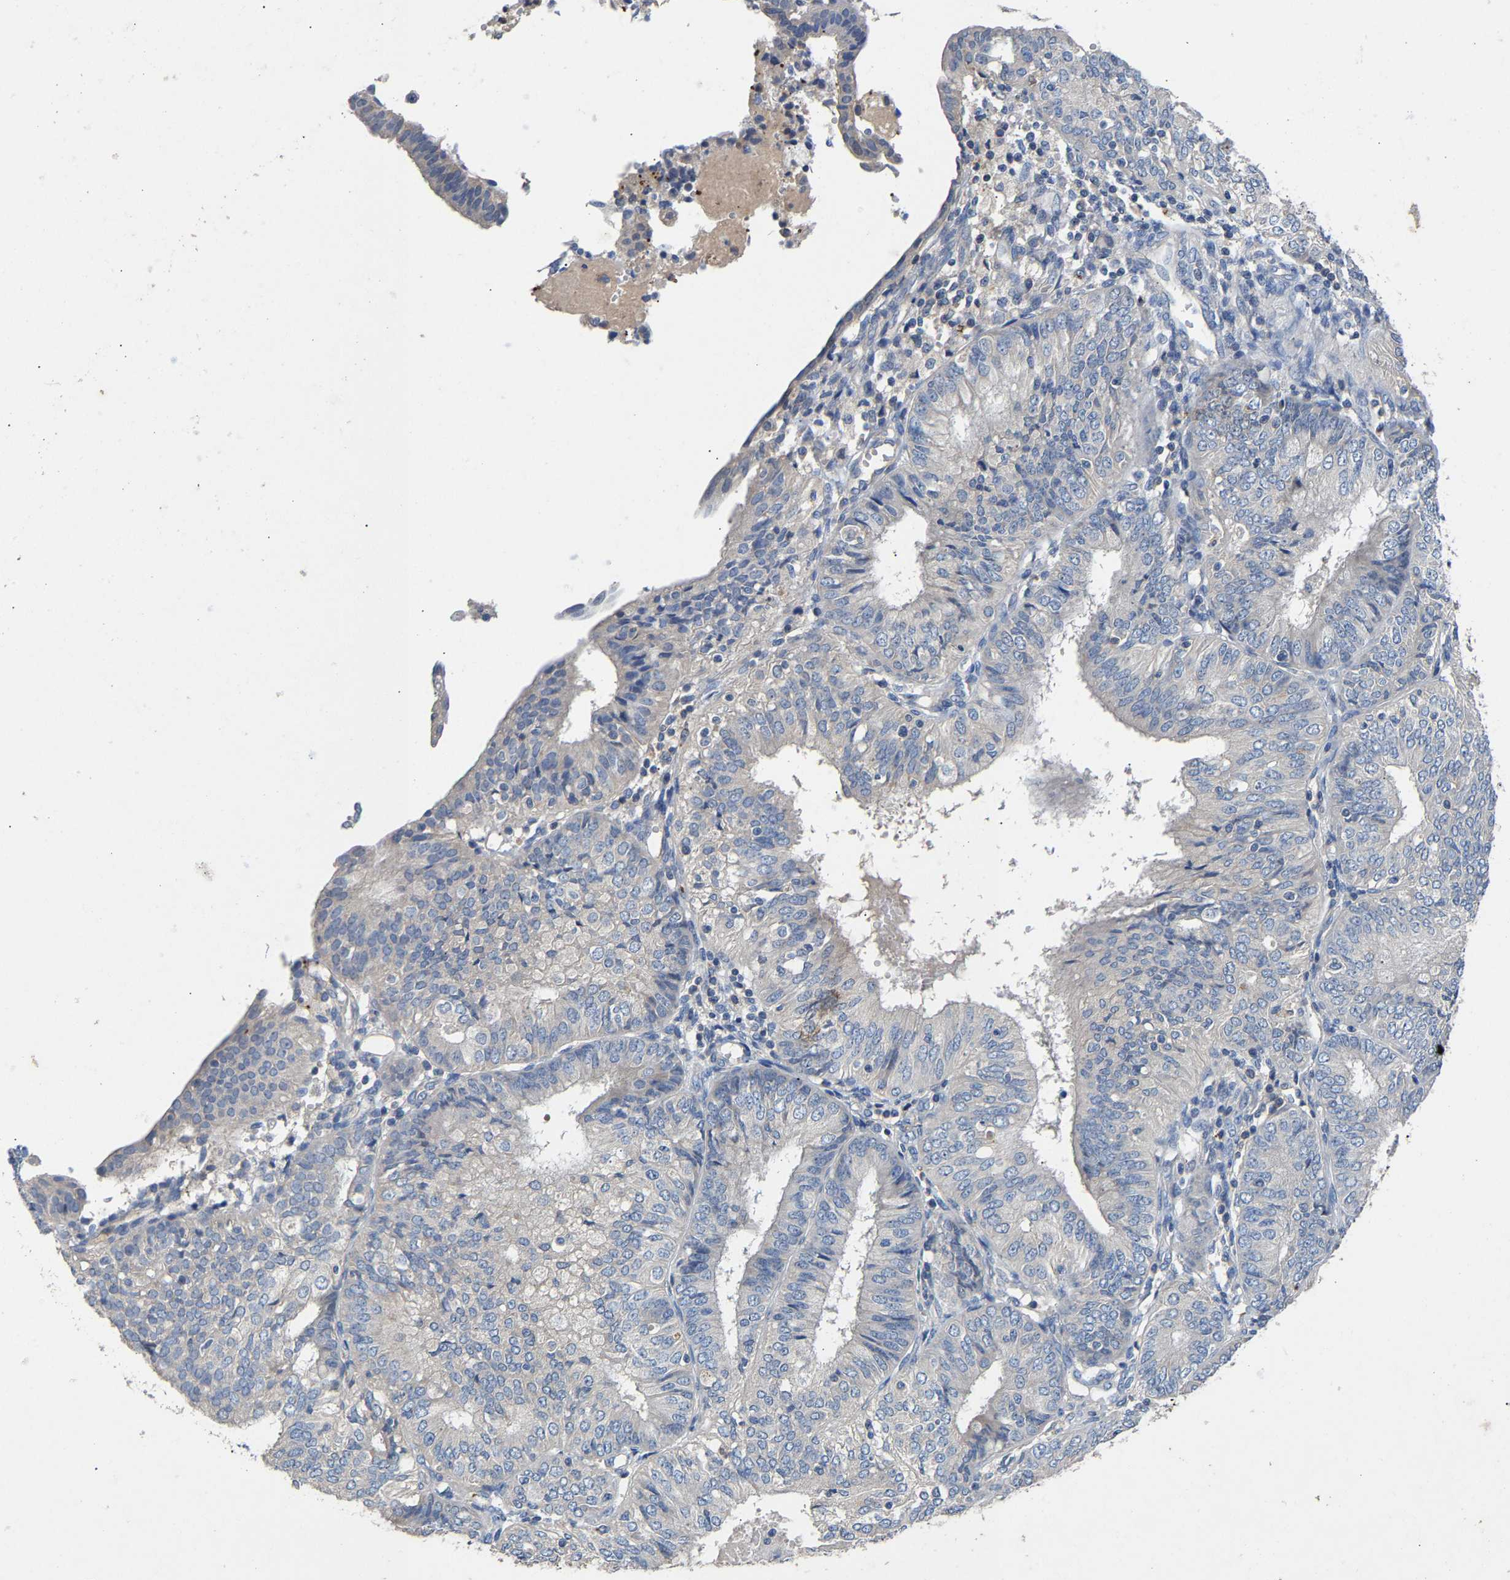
{"staining": {"intensity": "negative", "quantity": "none", "location": "none"}, "tissue": "endometrial cancer", "cell_type": "Tumor cells", "image_type": "cancer", "snomed": [{"axis": "morphology", "description": "Adenocarcinoma, NOS"}, {"axis": "topography", "description": "Endometrium"}], "caption": "High magnification brightfield microscopy of endometrial adenocarcinoma stained with DAB (brown) and counterstained with hematoxylin (blue): tumor cells show no significant staining.", "gene": "CCDC171", "patient": {"sex": "female", "age": 58}}